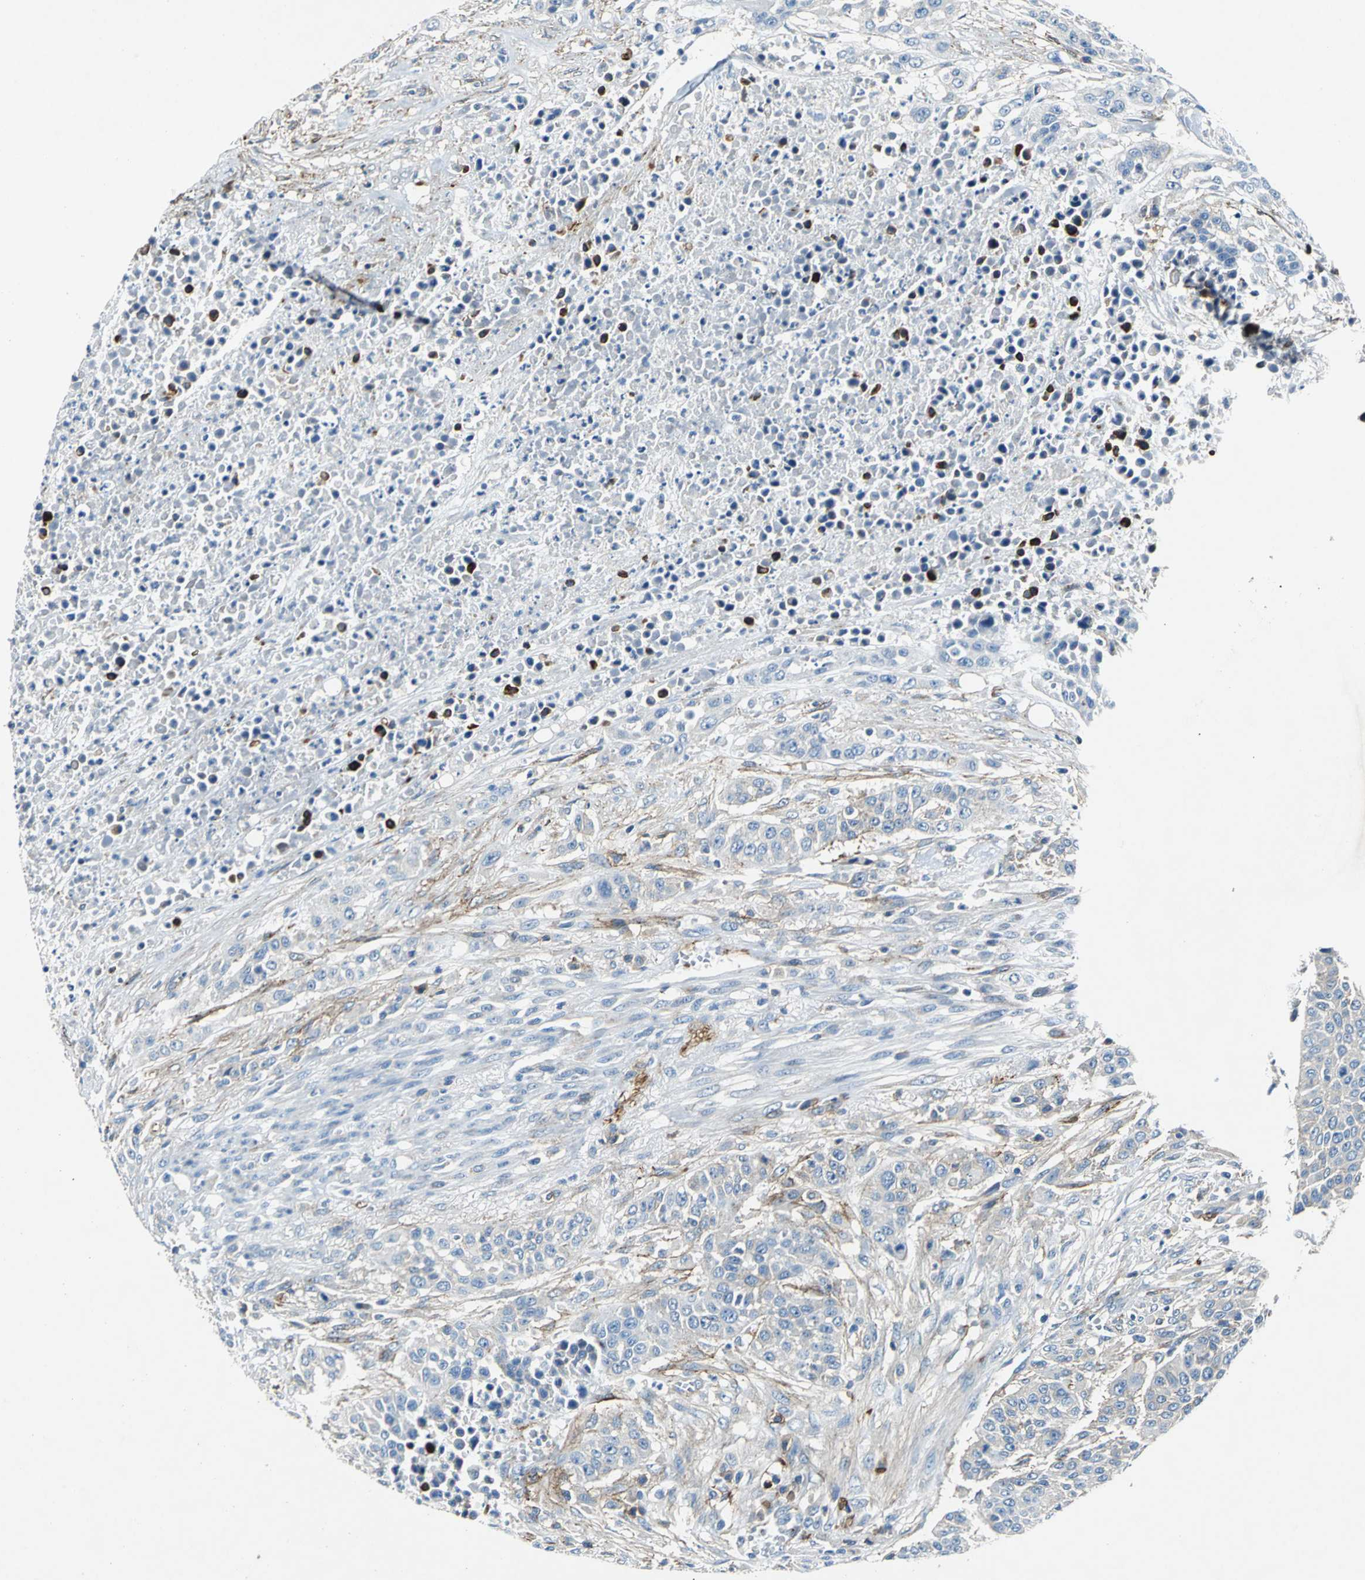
{"staining": {"intensity": "negative", "quantity": "none", "location": "none"}, "tissue": "urothelial cancer", "cell_type": "Tumor cells", "image_type": "cancer", "snomed": [{"axis": "morphology", "description": "Urothelial carcinoma, High grade"}, {"axis": "topography", "description": "Urinary bladder"}], "caption": "A histopathology image of human urothelial cancer is negative for staining in tumor cells.", "gene": "RPS13", "patient": {"sex": "male", "age": 74}}